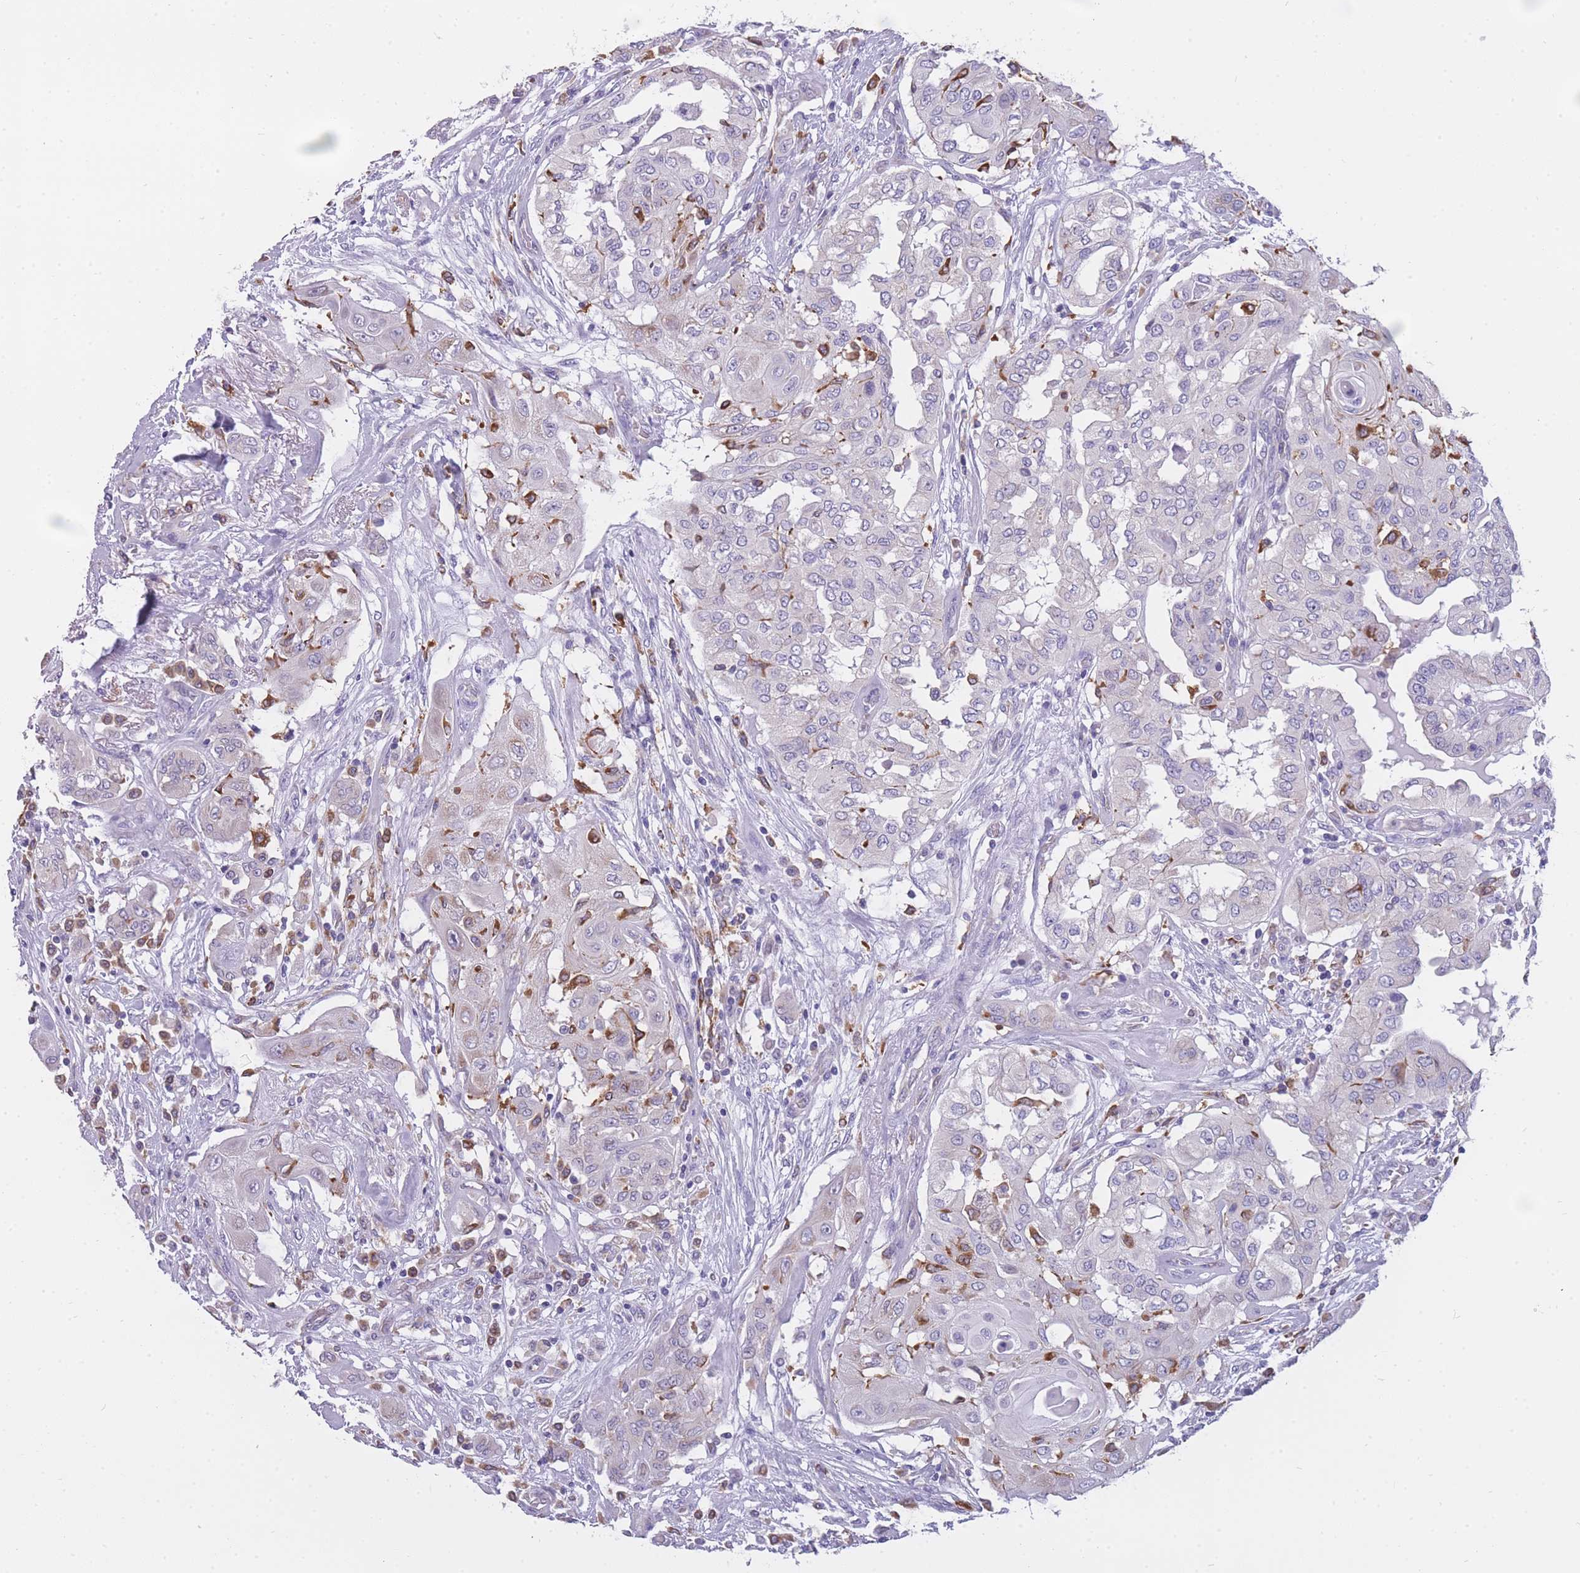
{"staining": {"intensity": "negative", "quantity": "none", "location": "none"}, "tissue": "thyroid cancer", "cell_type": "Tumor cells", "image_type": "cancer", "snomed": [{"axis": "morphology", "description": "Papillary adenocarcinoma, NOS"}, {"axis": "topography", "description": "Thyroid gland"}], "caption": "The image shows no significant staining in tumor cells of thyroid cancer.", "gene": "ZNF662", "patient": {"sex": "female", "age": 59}}